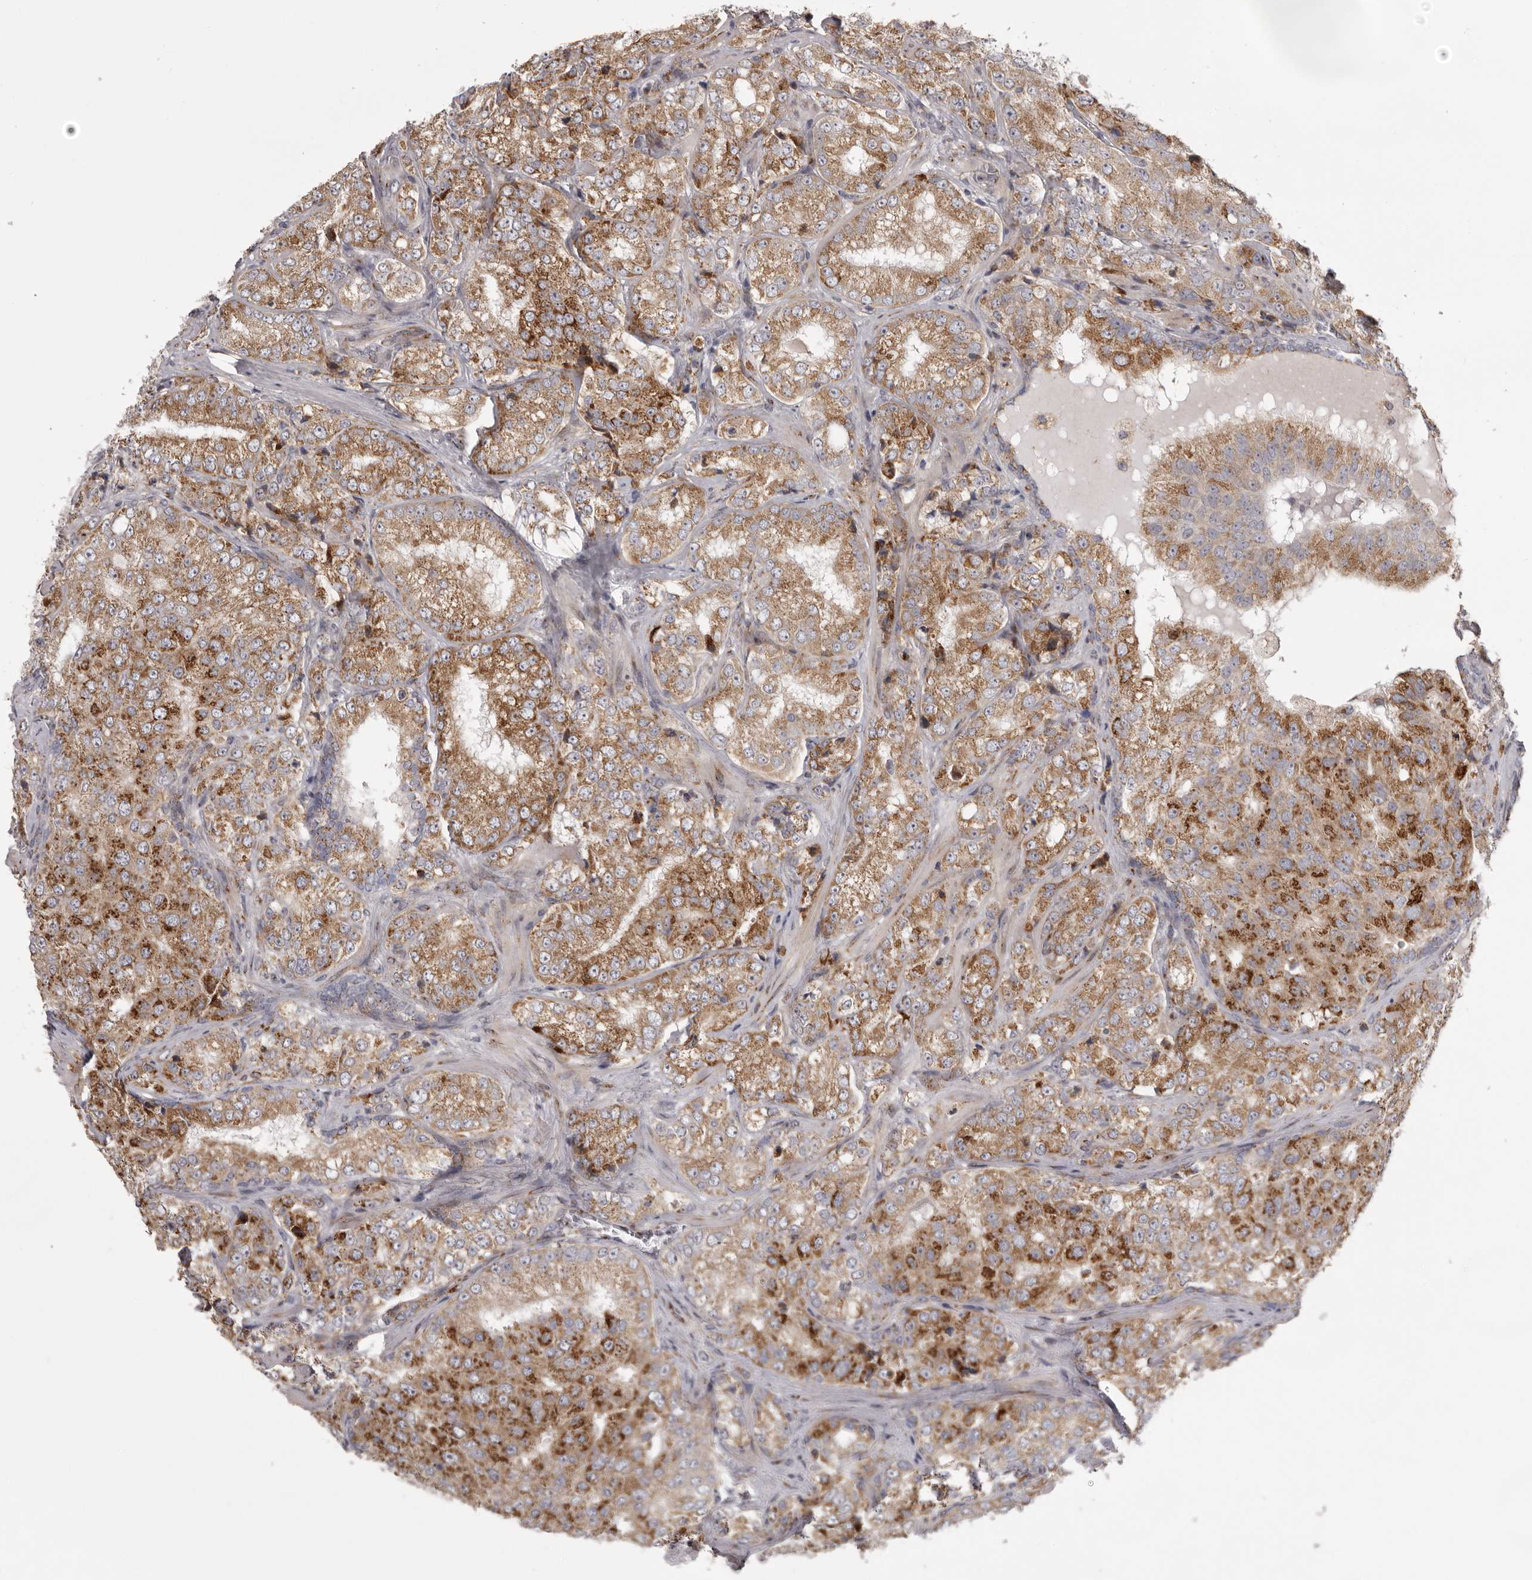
{"staining": {"intensity": "moderate", "quantity": ">75%", "location": "cytoplasmic/membranous"}, "tissue": "prostate cancer", "cell_type": "Tumor cells", "image_type": "cancer", "snomed": [{"axis": "morphology", "description": "Adenocarcinoma, High grade"}, {"axis": "topography", "description": "Prostate"}], "caption": "The image demonstrates immunohistochemical staining of adenocarcinoma (high-grade) (prostate). There is moderate cytoplasmic/membranous staining is present in approximately >75% of tumor cells. Ihc stains the protein of interest in brown and the nuclei are stained blue.", "gene": "WDR47", "patient": {"sex": "male", "age": 58}}